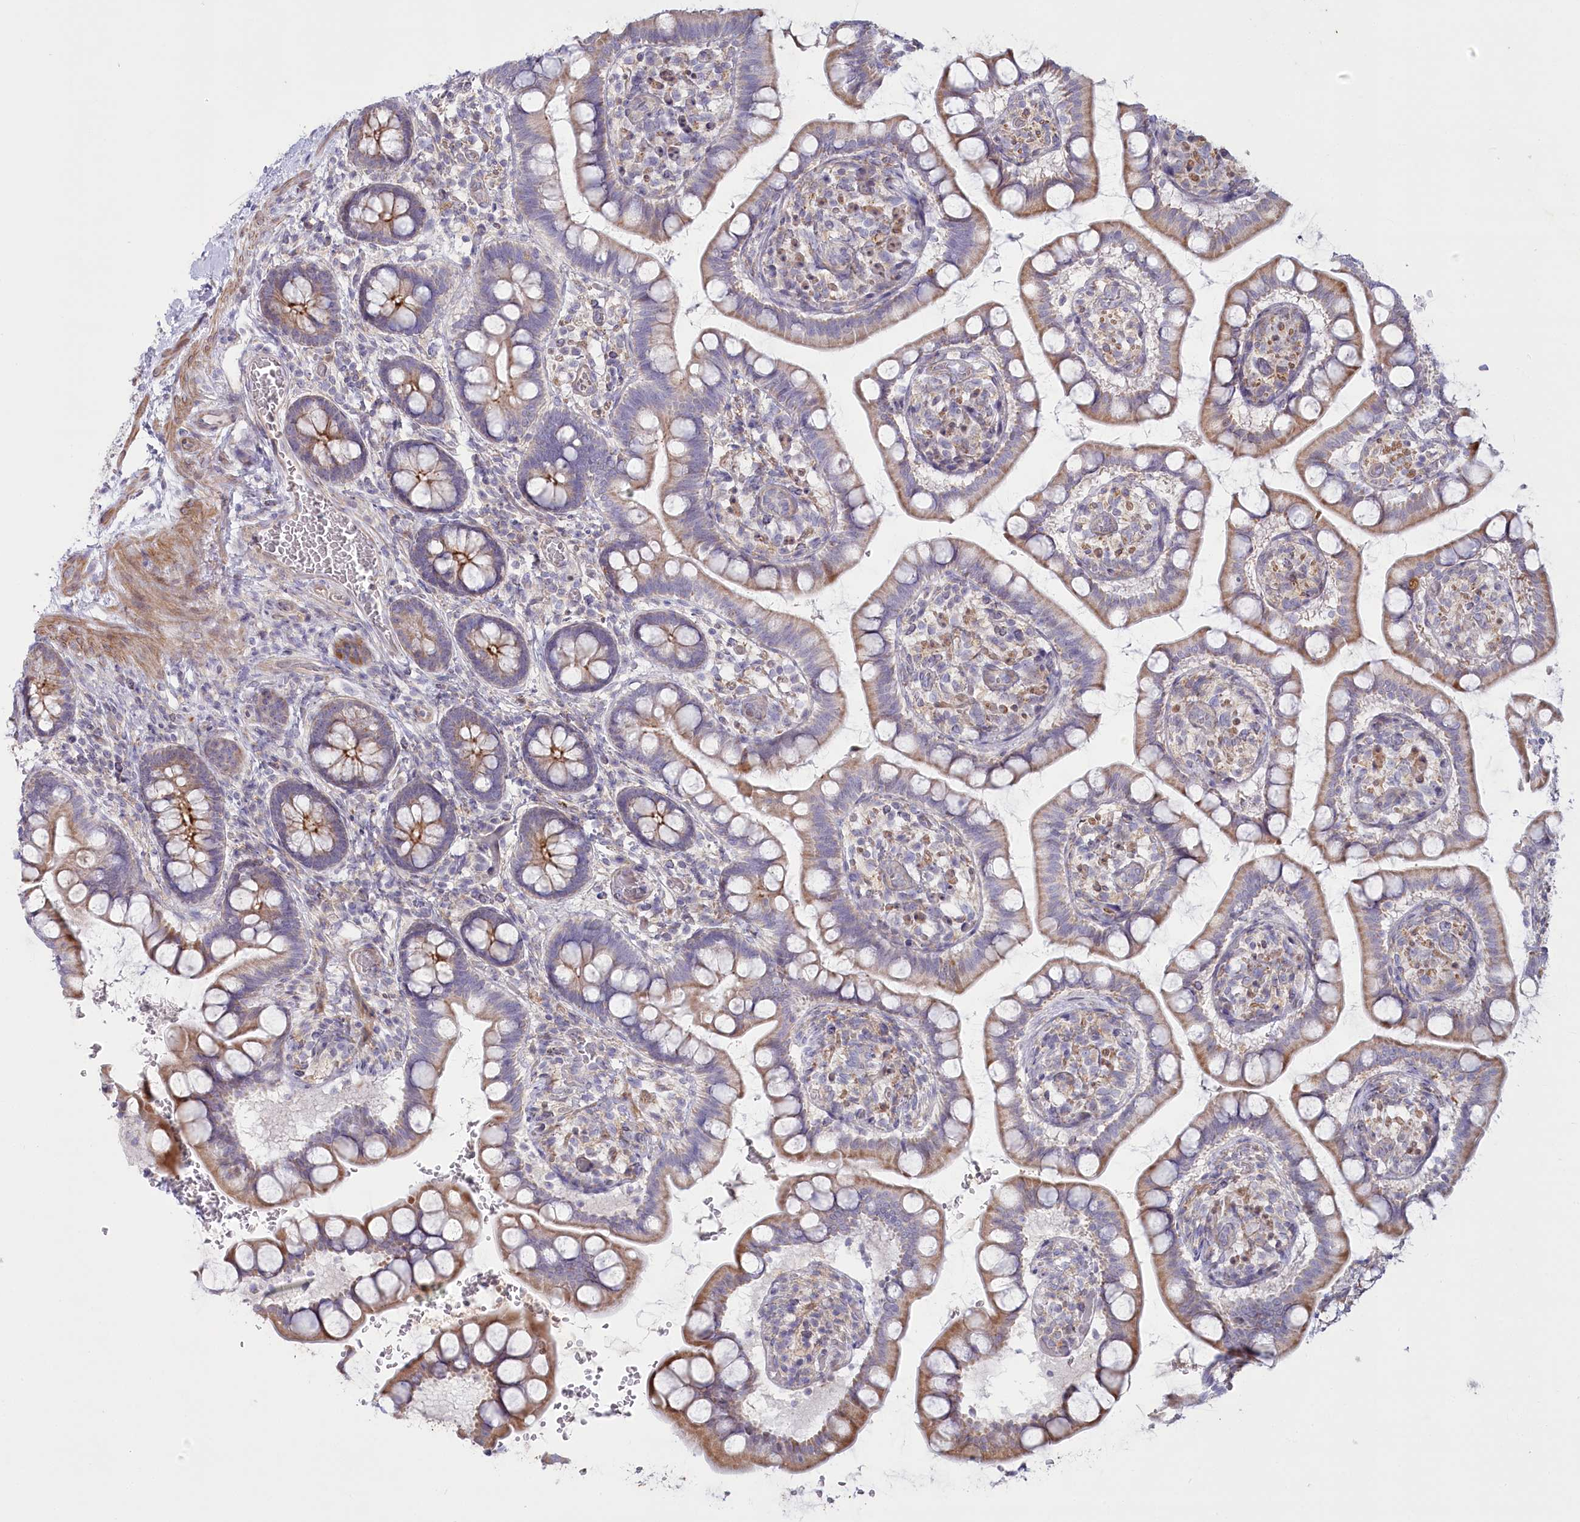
{"staining": {"intensity": "moderate", "quantity": ">75%", "location": "cytoplasmic/membranous"}, "tissue": "small intestine", "cell_type": "Glandular cells", "image_type": "normal", "snomed": [{"axis": "morphology", "description": "Normal tissue, NOS"}, {"axis": "topography", "description": "Small intestine"}], "caption": "A high-resolution image shows immunohistochemistry staining of unremarkable small intestine, which displays moderate cytoplasmic/membranous positivity in approximately >75% of glandular cells. The protein is shown in brown color, while the nuclei are stained blue.", "gene": "MTG1", "patient": {"sex": "male", "age": 52}}